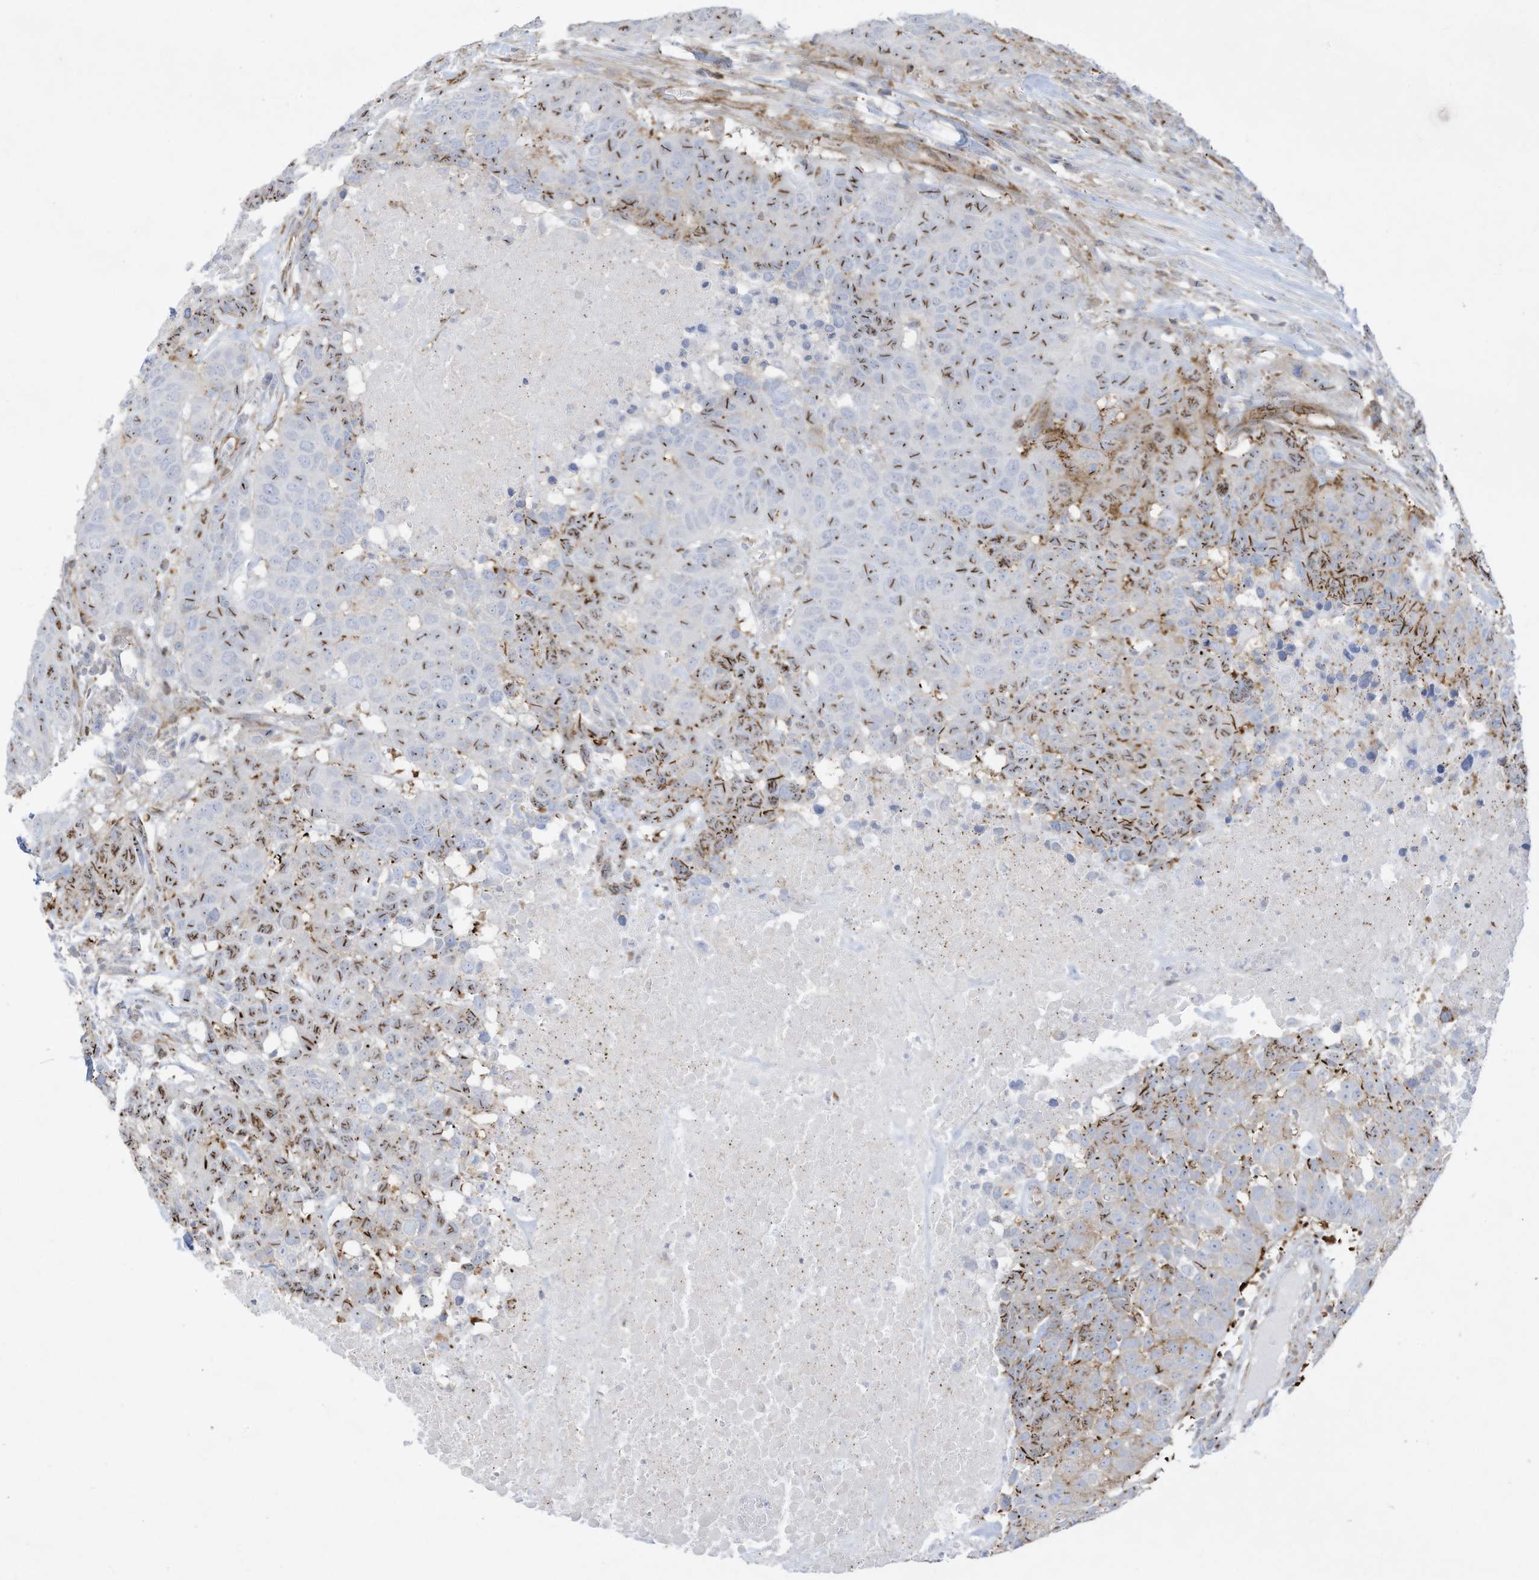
{"staining": {"intensity": "moderate", "quantity": "25%-75%", "location": "cytoplasmic/membranous,nuclear"}, "tissue": "head and neck cancer", "cell_type": "Tumor cells", "image_type": "cancer", "snomed": [{"axis": "morphology", "description": "Squamous cell carcinoma, NOS"}, {"axis": "topography", "description": "Head-Neck"}], "caption": "Immunohistochemistry of human head and neck cancer (squamous cell carcinoma) displays medium levels of moderate cytoplasmic/membranous and nuclear staining in approximately 25%-75% of tumor cells.", "gene": "THNSL2", "patient": {"sex": "male", "age": 66}}